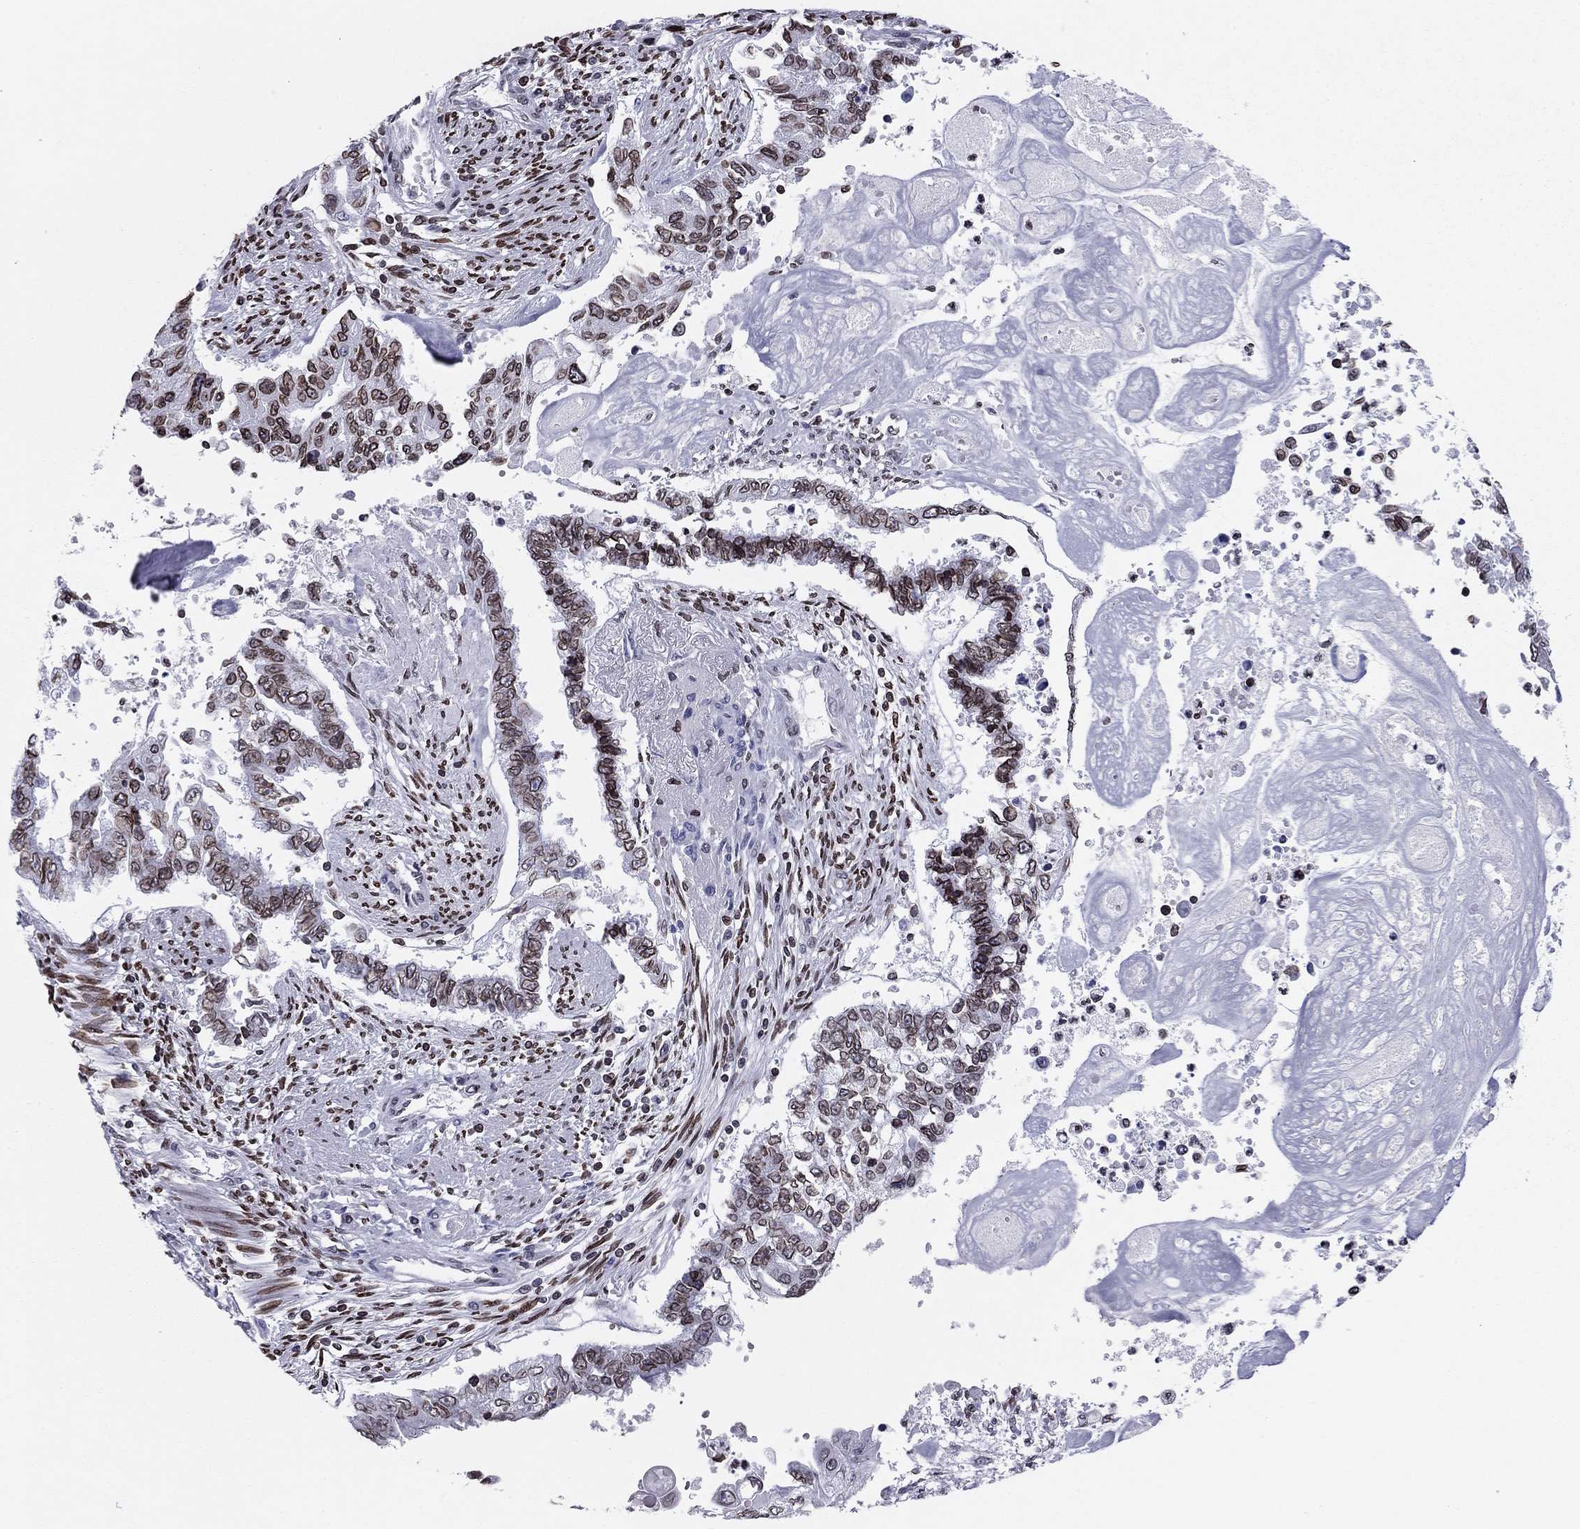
{"staining": {"intensity": "moderate", "quantity": ">75%", "location": "cytoplasmic/membranous,nuclear"}, "tissue": "endometrial cancer", "cell_type": "Tumor cells", "image_type": "cancer", "snomed": [{"axis": "morphology", "description": "Adenocarcinoma, NOS"}, {"axis": "topography", "description": "Uterus"}], "caption": "About >75% of tumor cells in human endometrial cancer demonstrate moderate cytoplasmic/membranous and nuclear protein staining as visualized by brown immunohistochemical staining.", "gene": "ESPL1", "patient": {"sex": "female", "age": 59}}